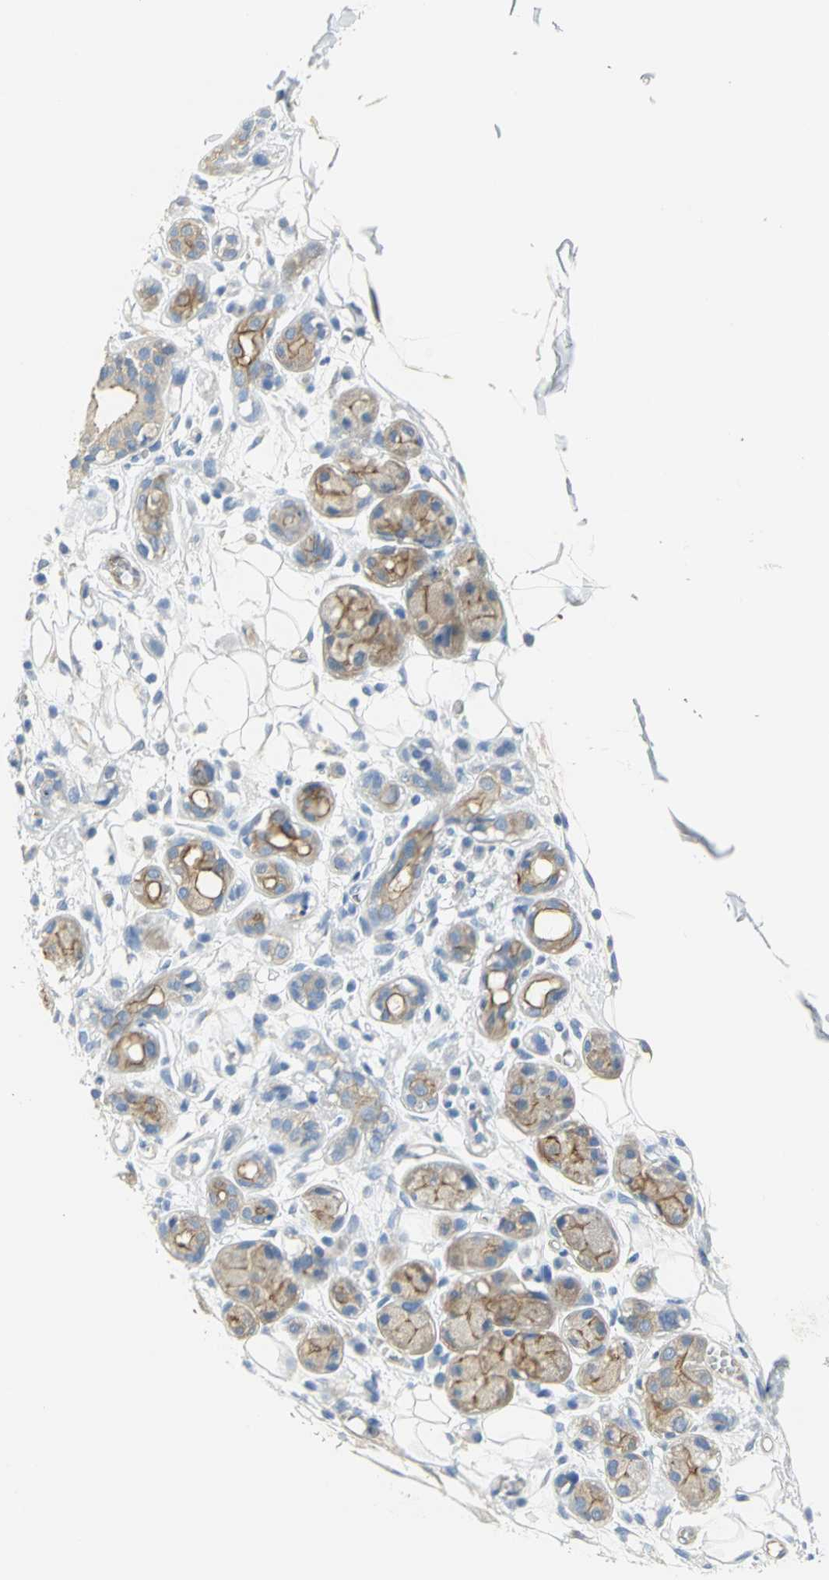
{"staining": {"intensity": "negative", "quantity": "none", "location": "none"}, "tissue": "adipose tissue", "cell_type": "Adipocytes", "image_type": "normal", "snomed": [{"axis": "morphology", "description": "Normal tissue, NOS"}, {"axis": "morphology", "description": "Inflammation, NOS"}, {"axis": "topography", "description": "Vascular tissue"}, {"axis": "topography", "description": "Salivary gland"}], "caption": "A histopathology image of adipose tissue stained for a protein exhibits no brown staining in adipocytes. The staining was performed using DAB to visualize the protein expression in brown, while the nuclei were stained in blue with hematoxylin (Magnification: 20x).", "gene": "FLNB", "patient": {"sex": "female", "age": 75}}